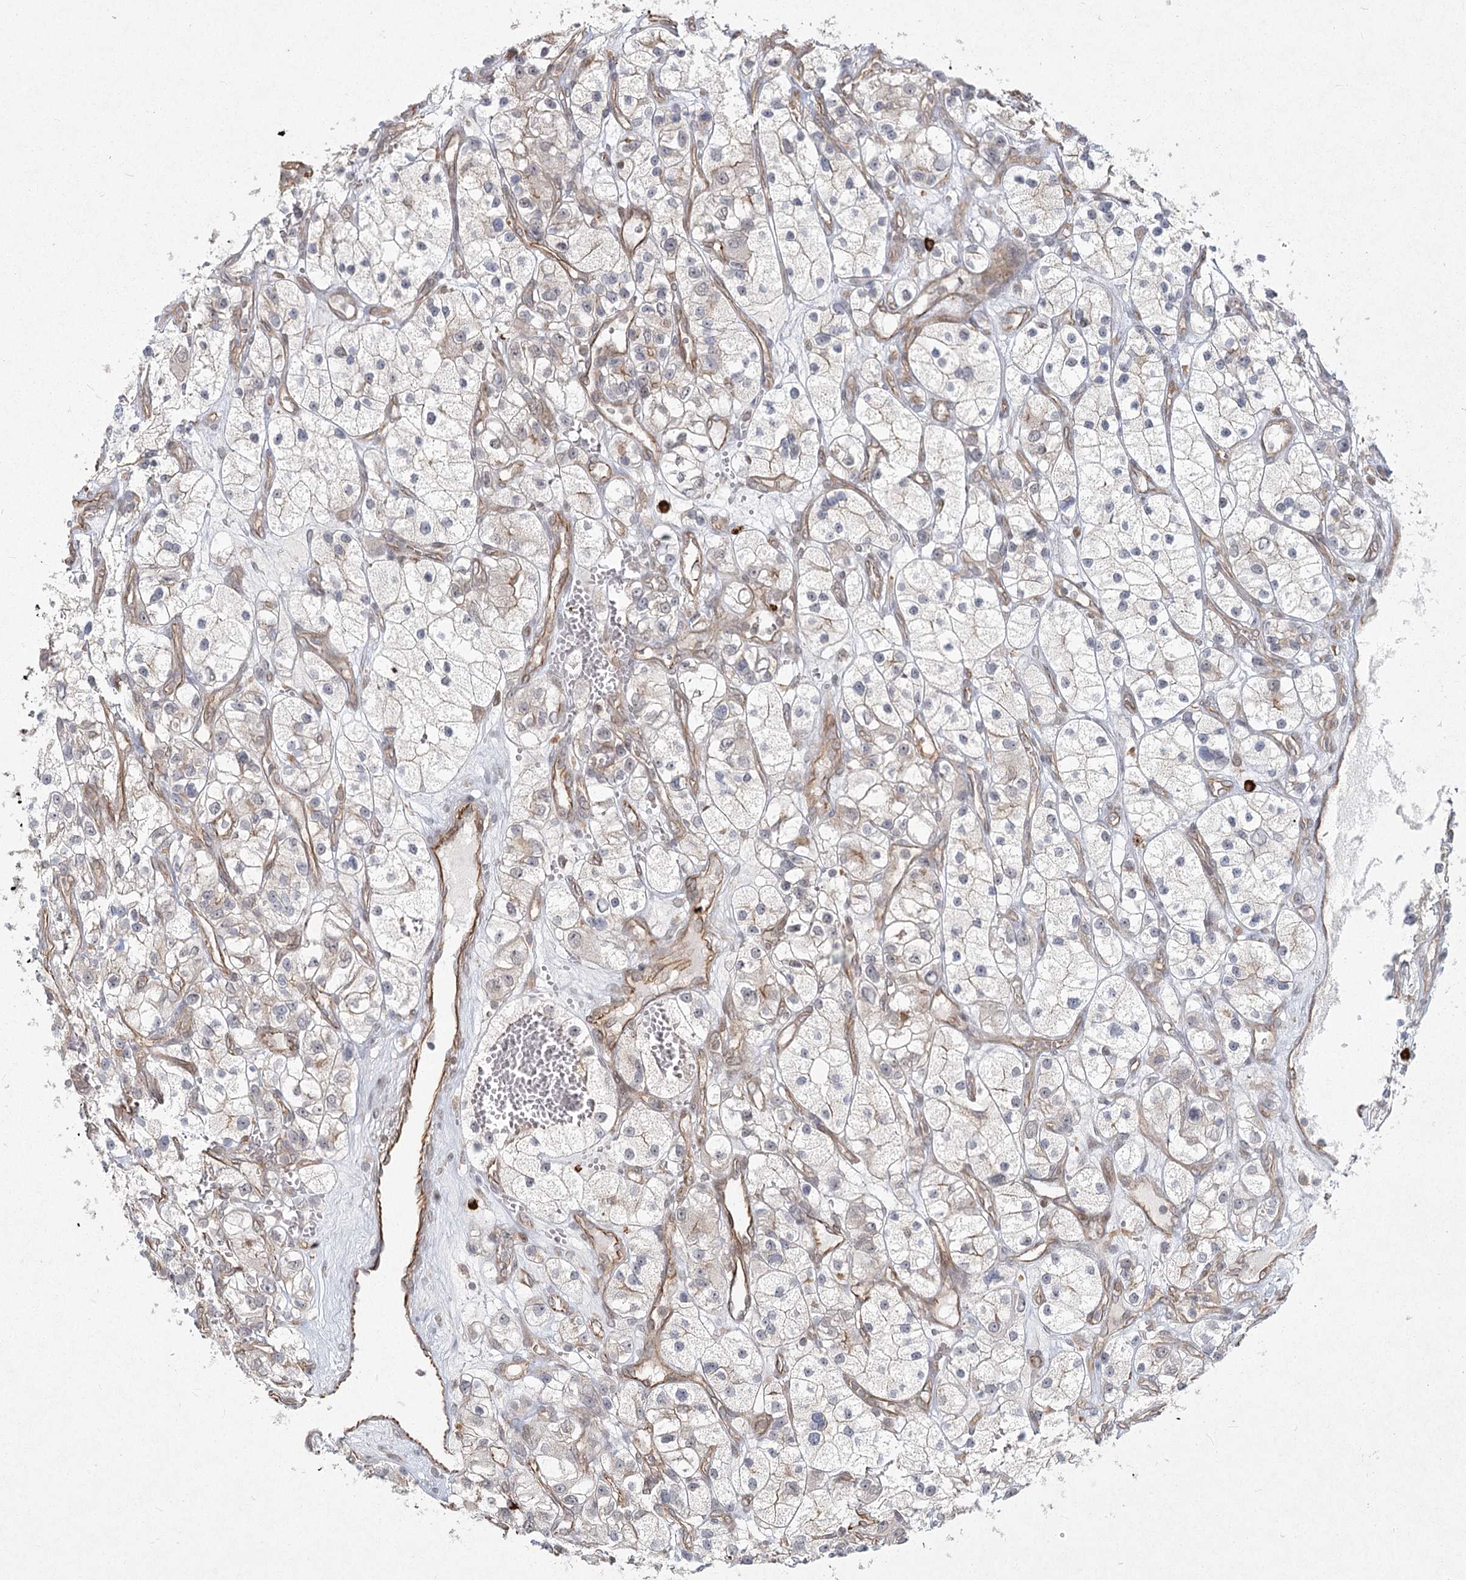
{"staining": {"intensity": "negative", "quantity": "none", "location": "none"}, "tissue": "renal cancer", "cell_type": "Tumor cells", "image_type": "cancer", "snomed": [{"axis": "morphology", "description": "Adenocarcinoma, NOS"}, {"axis": "topography", "description": "Kidney"}], "caption": "Tumor cells are negative for brown protein staining in renal cancer.", "gene": "AP2M1", "patient": {"sex": "female", "age": 57}}